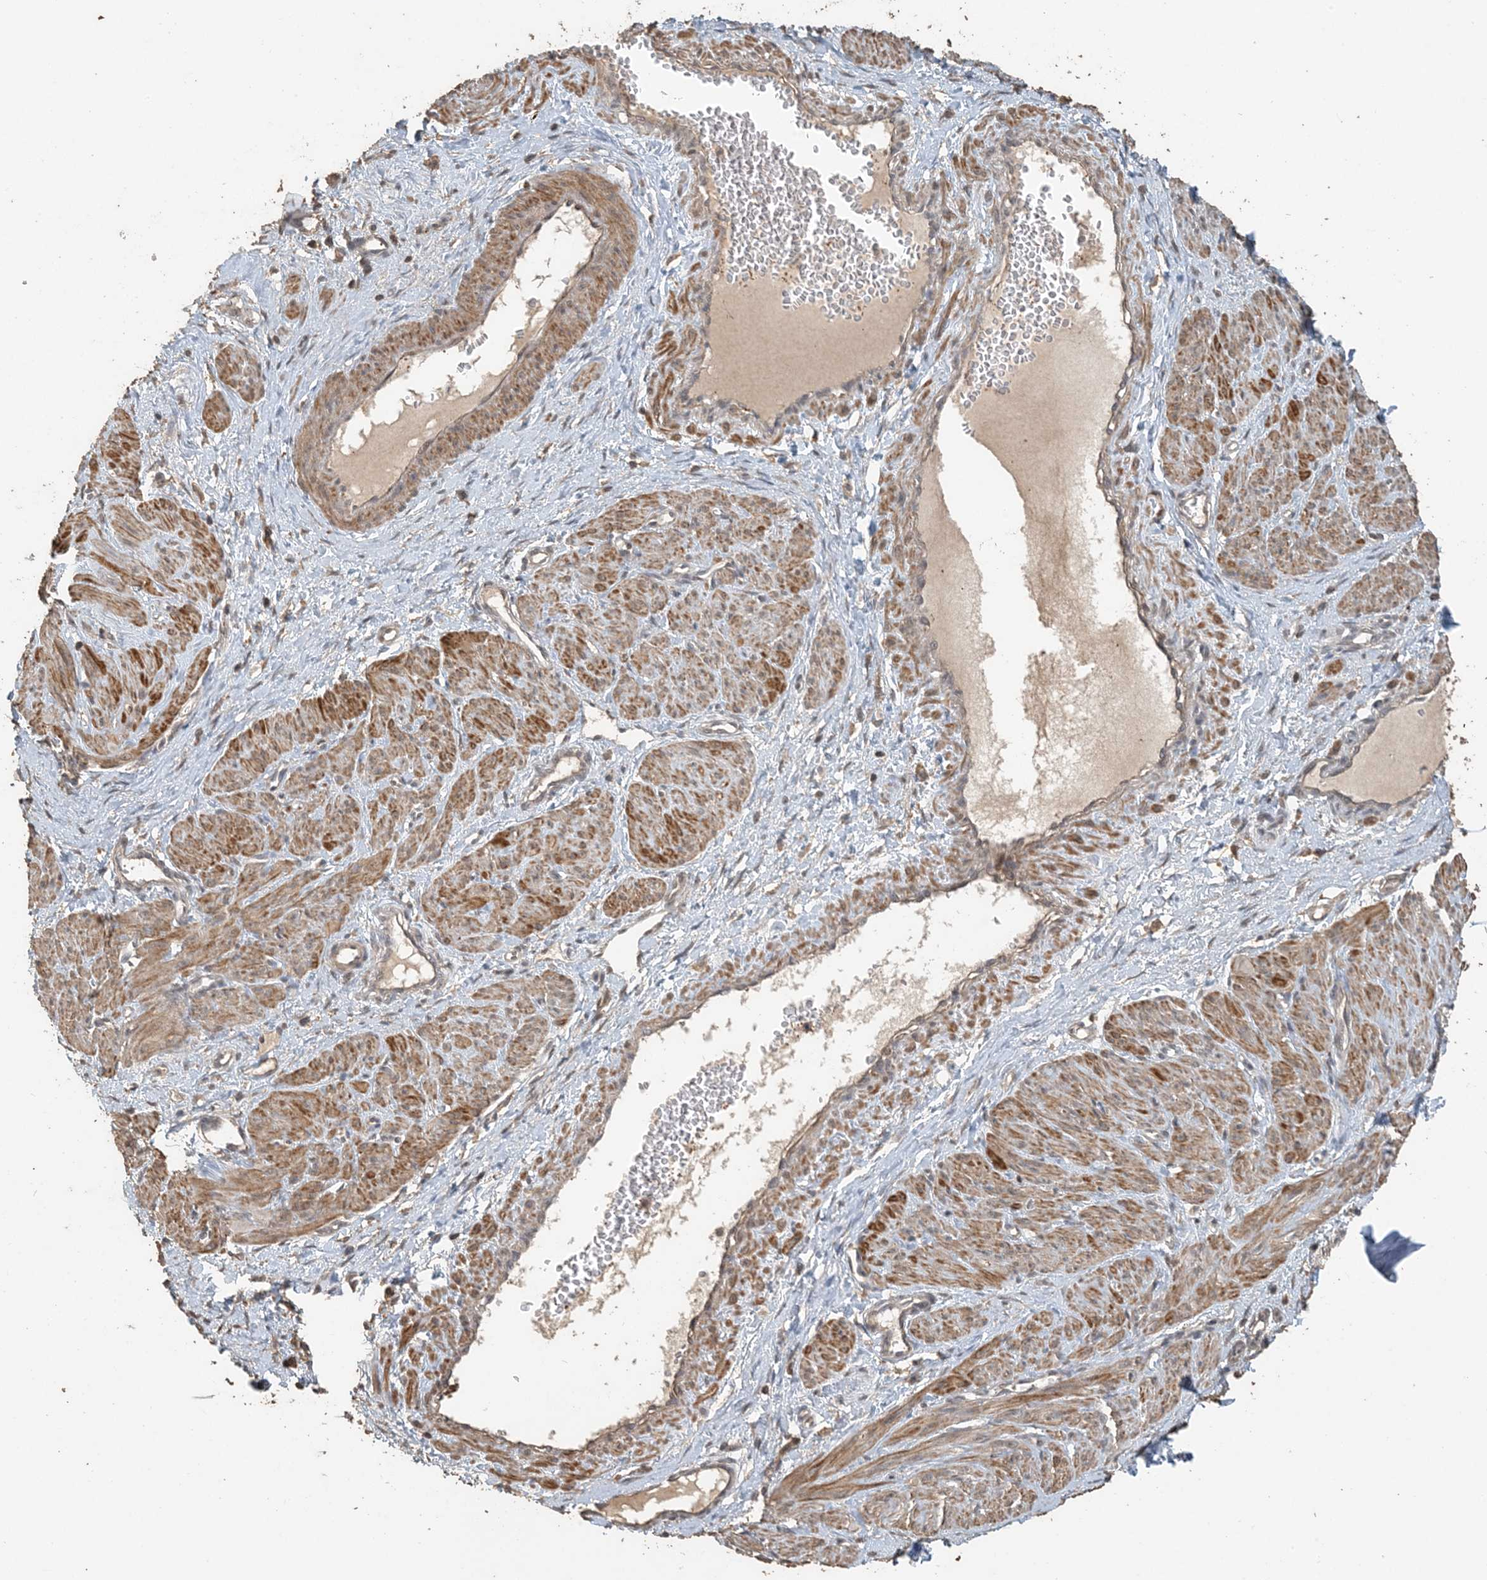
{"staining": {"intensity": "moderate", "quantity": ">75%", "location": "cytoplasmic/membranous"}, "tissue": "smooth muscle", "cell_type": "Smooth muscle cells", "image_type": "normal", "snomed": [{"axis": "morphology", "description": "Normal tissue, NOS"}, {"axis": "topography", "description": "Endometrium"}], "caption": "Protein expression analysis of benign smooth muscle displays moderate cytoplasmic/membranous positivity in about >75% of smooth muscle cells. (Stains: DAB (3,3'-diaminobenzidine) in brown, nuclei in blue, Microscopy: brightfield microscopy at high magnification).", "gene": "ZC3H12A", "patient": {"sex": "female", "age": 33}}